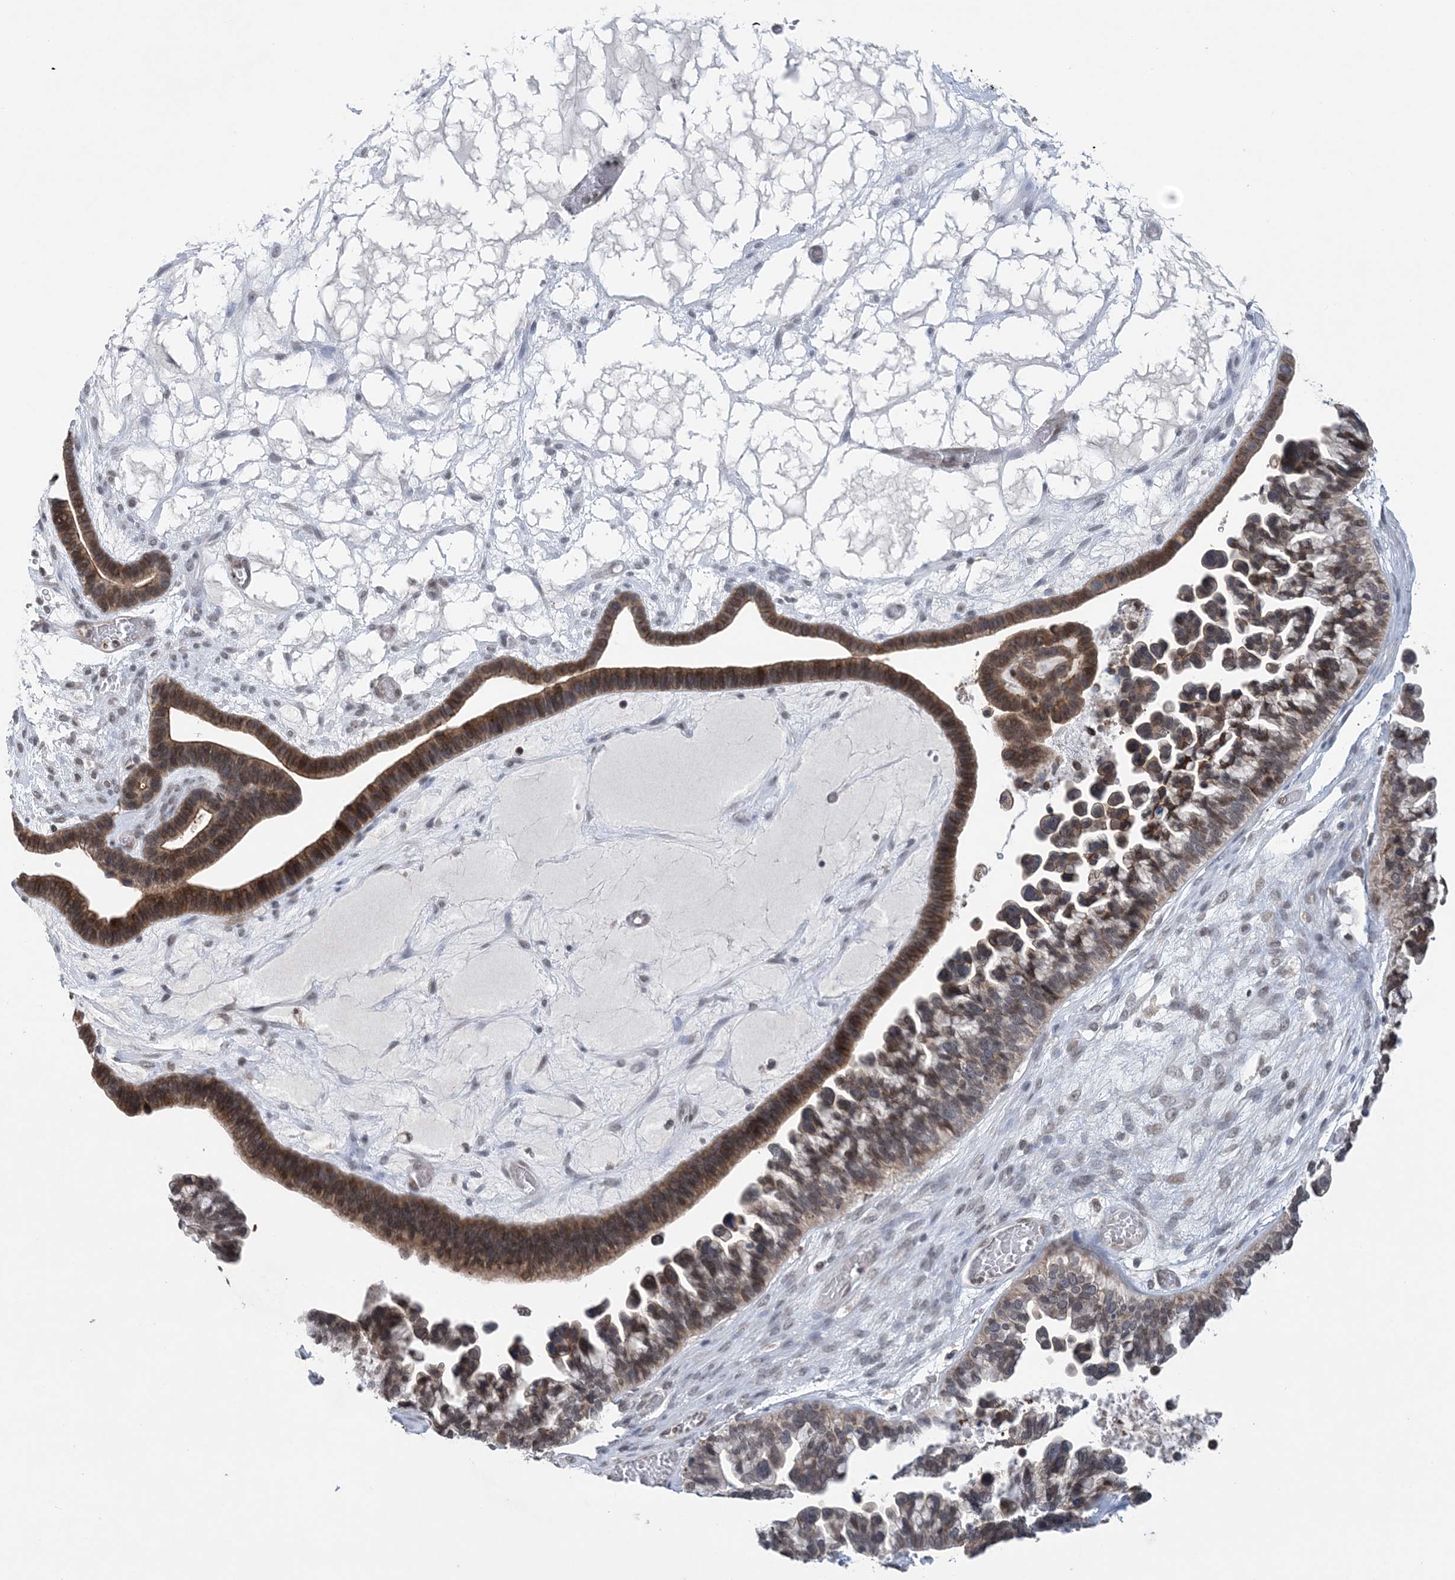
{"staining": {"intensity": "moderate", "quantity": ">75%", "location": "cytoplasmic/membranous,nuclear"}, "tissue": "ovarian cancer", "cell_type": "Tumor cells", "image_type": "cancer", "snomed": [{"axis": "morphology", "description": "Cystadenocarcinoma, serous, NOS"}, {"axis": "topography", "description": "Ovary"}], "caption": "High-power microscopy captured an IHC histopathology image of ovarian cancer, revealing moderate cytoplasmic/membranous and nuclear expression in about >75% of tumor cells.", "gene": "CCDC152", "patient": {"sex": "female", "age": 56}}